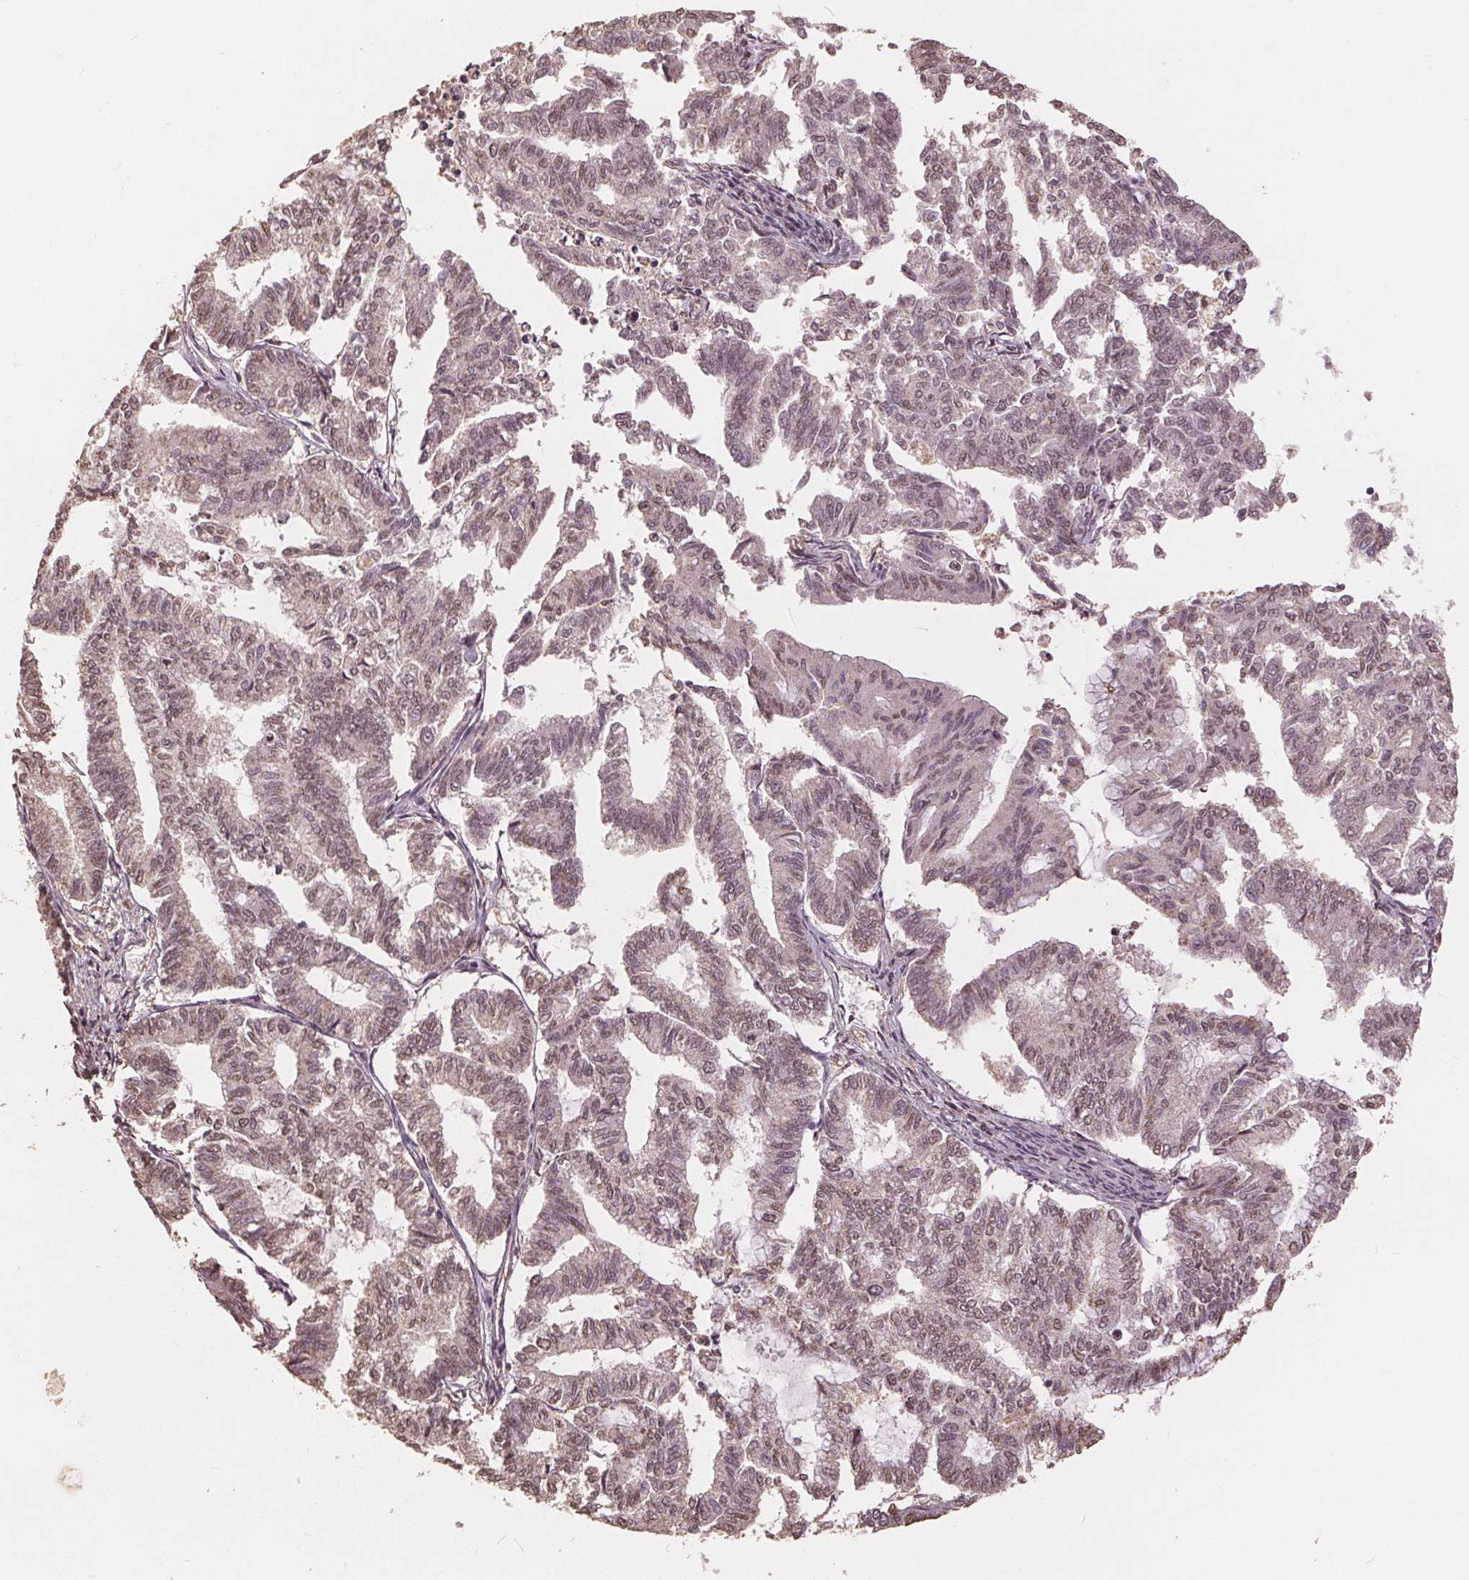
{"staining": {"intensity": "weak", "quantity": "<25%", "location": "nuclear"}, "tissue": "endometrial cancer", "cell_type": "Tumor cells", "image_type": "cancer", "snomed": [{"axis": "morphology", "description": "Adenocarcinoma, NOS"}, {"axis": "topography", "description": "Endometrium"}], "caption": "Protein analysis of endometrial adenocarcinoma shows no significant positivity in tumor cells.", "gene": "DSG3", "patient": {"sex": "female", "age": 79}}